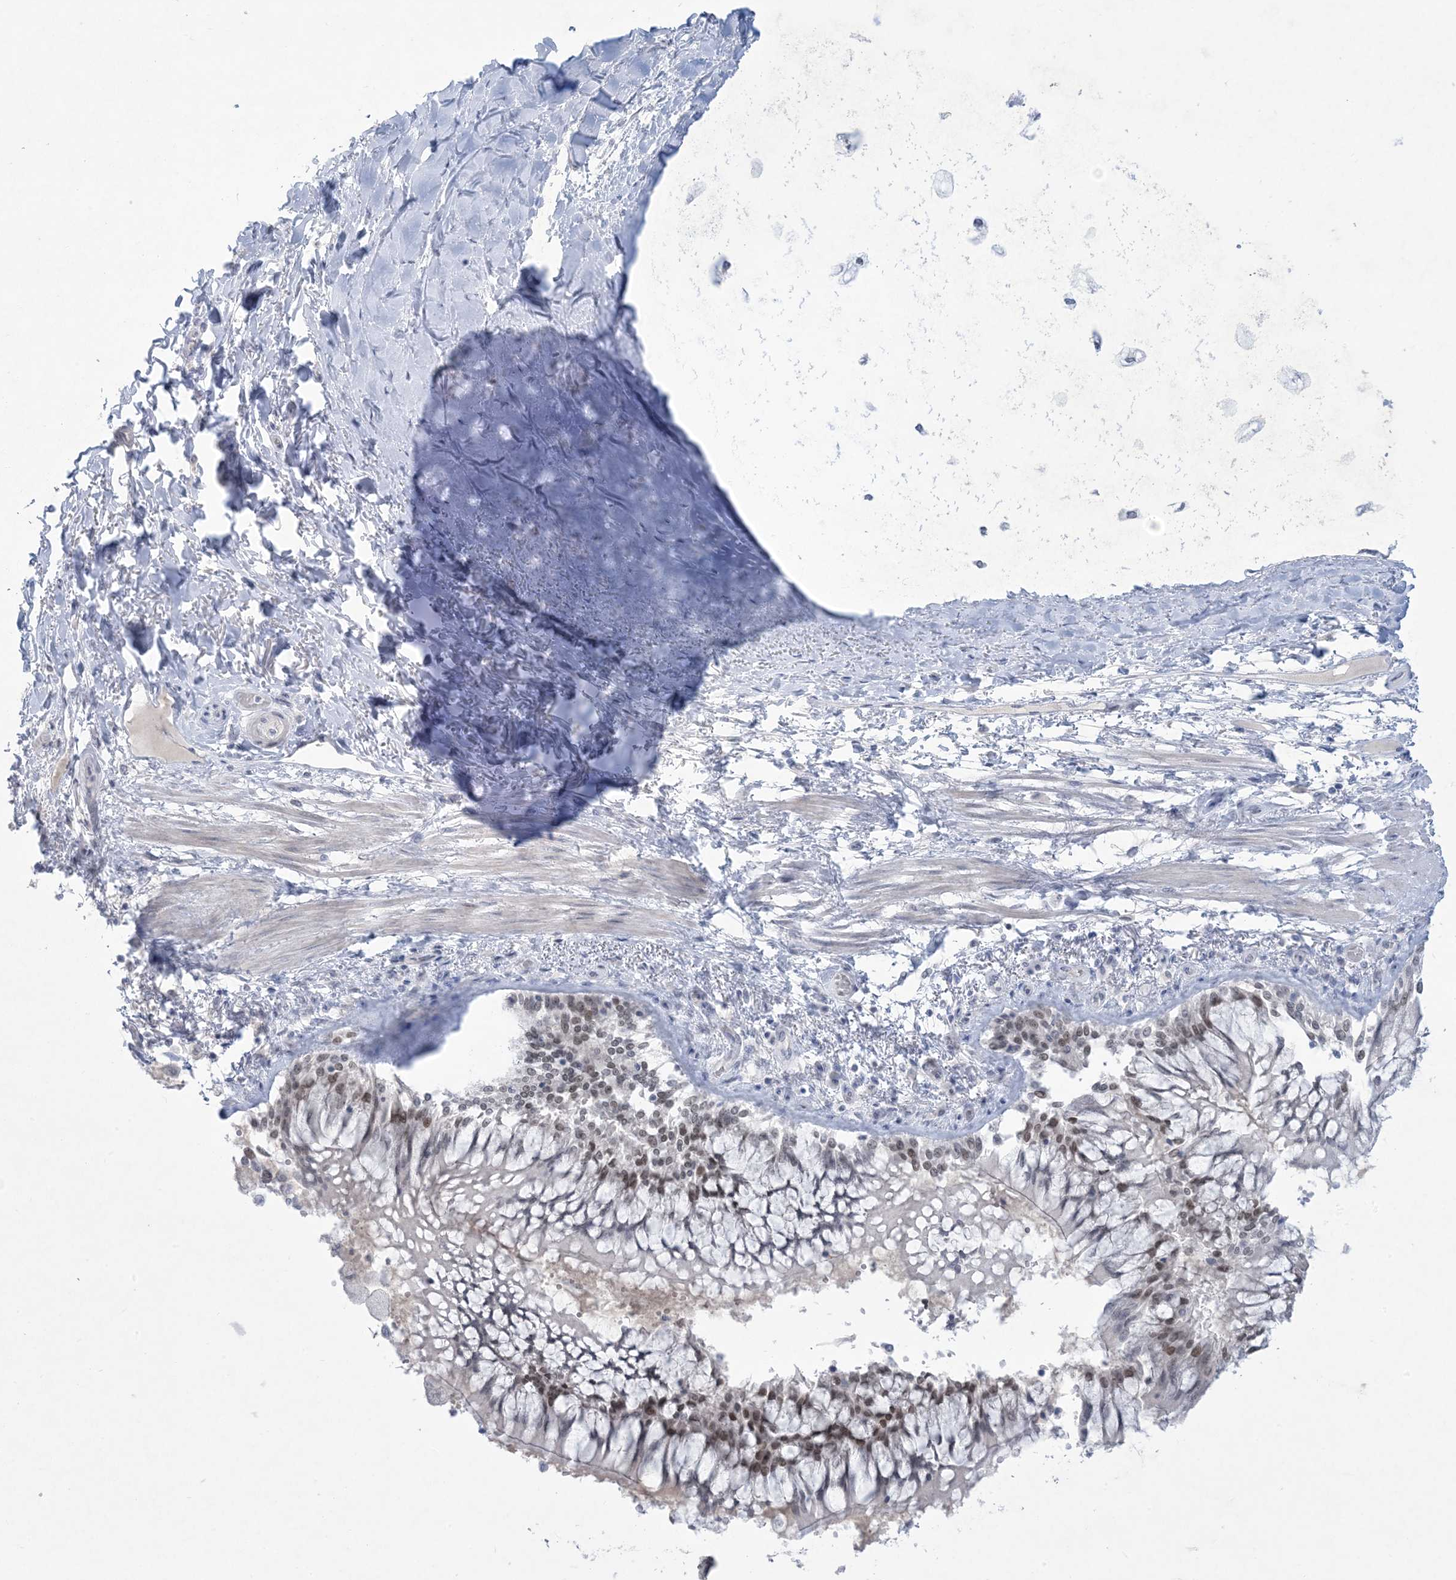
{"staining": {"intensity": "negative", "quantity": "none", "location": "none"}, "tissue": "adipose tissue", "cell_type": "Adipocytes", "image_type": "normal", "snomed": [{"axis": "morphology", "description": "Normal tissue, NOS"}, {"axis": "topography", "description": "Cartilage tissue"}, {"axis": "topography", "description": "Bronchus"}, {"axis": "topography", "description": "Lung"}, {"axis": "topography", "description": "Peripheral nerve tissue"}], "caption": "Protein analysis of unremarkable adipose tissue demonstrates no significant expression in adipocytes. (Stains: DAB (3,3'-diaminobenzidine) IHC with hematoxylin counter stain, Microscopy: brightfield microscopy at high magnification).", "gene": "HOMEZ", "patient": {"sex": "female", "age": 49}}